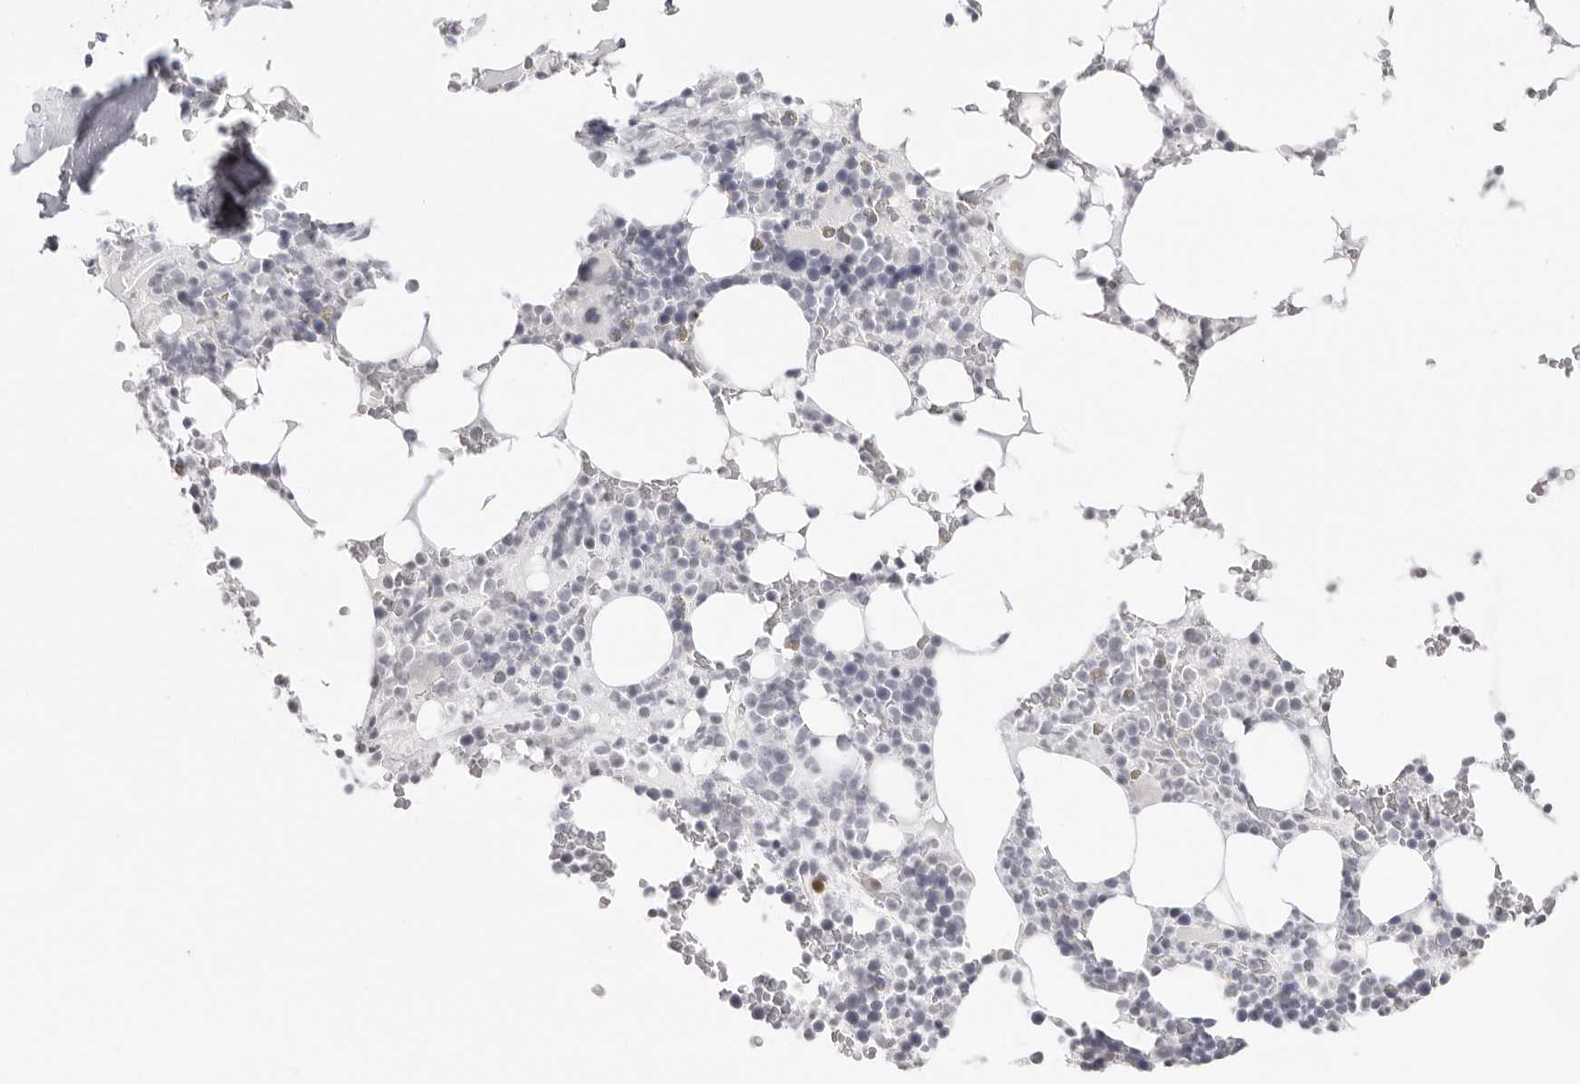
{"staining": {"intensity": "negative", "quantity": "none", "location": "none"}, "tissue": "bone marrow", "cell_type": "Hematopoietic cells", "image_type": "normal", "snomed": [{"axis": "morphology", "description": "Normal tissue, NOS"}, {"axis": "topography", "description": "Bone marrow"}], "caption": "High power microscopy image of an IHC photomicrograph of unremarkable bone marrow, revealing no significant positivity in hematopoietic cells. (DAB immunohistochemistry visualized using brightfield microscopy, high magnification).", "gene": "CST5", "patient": {"sex": "male", "age": 58}}